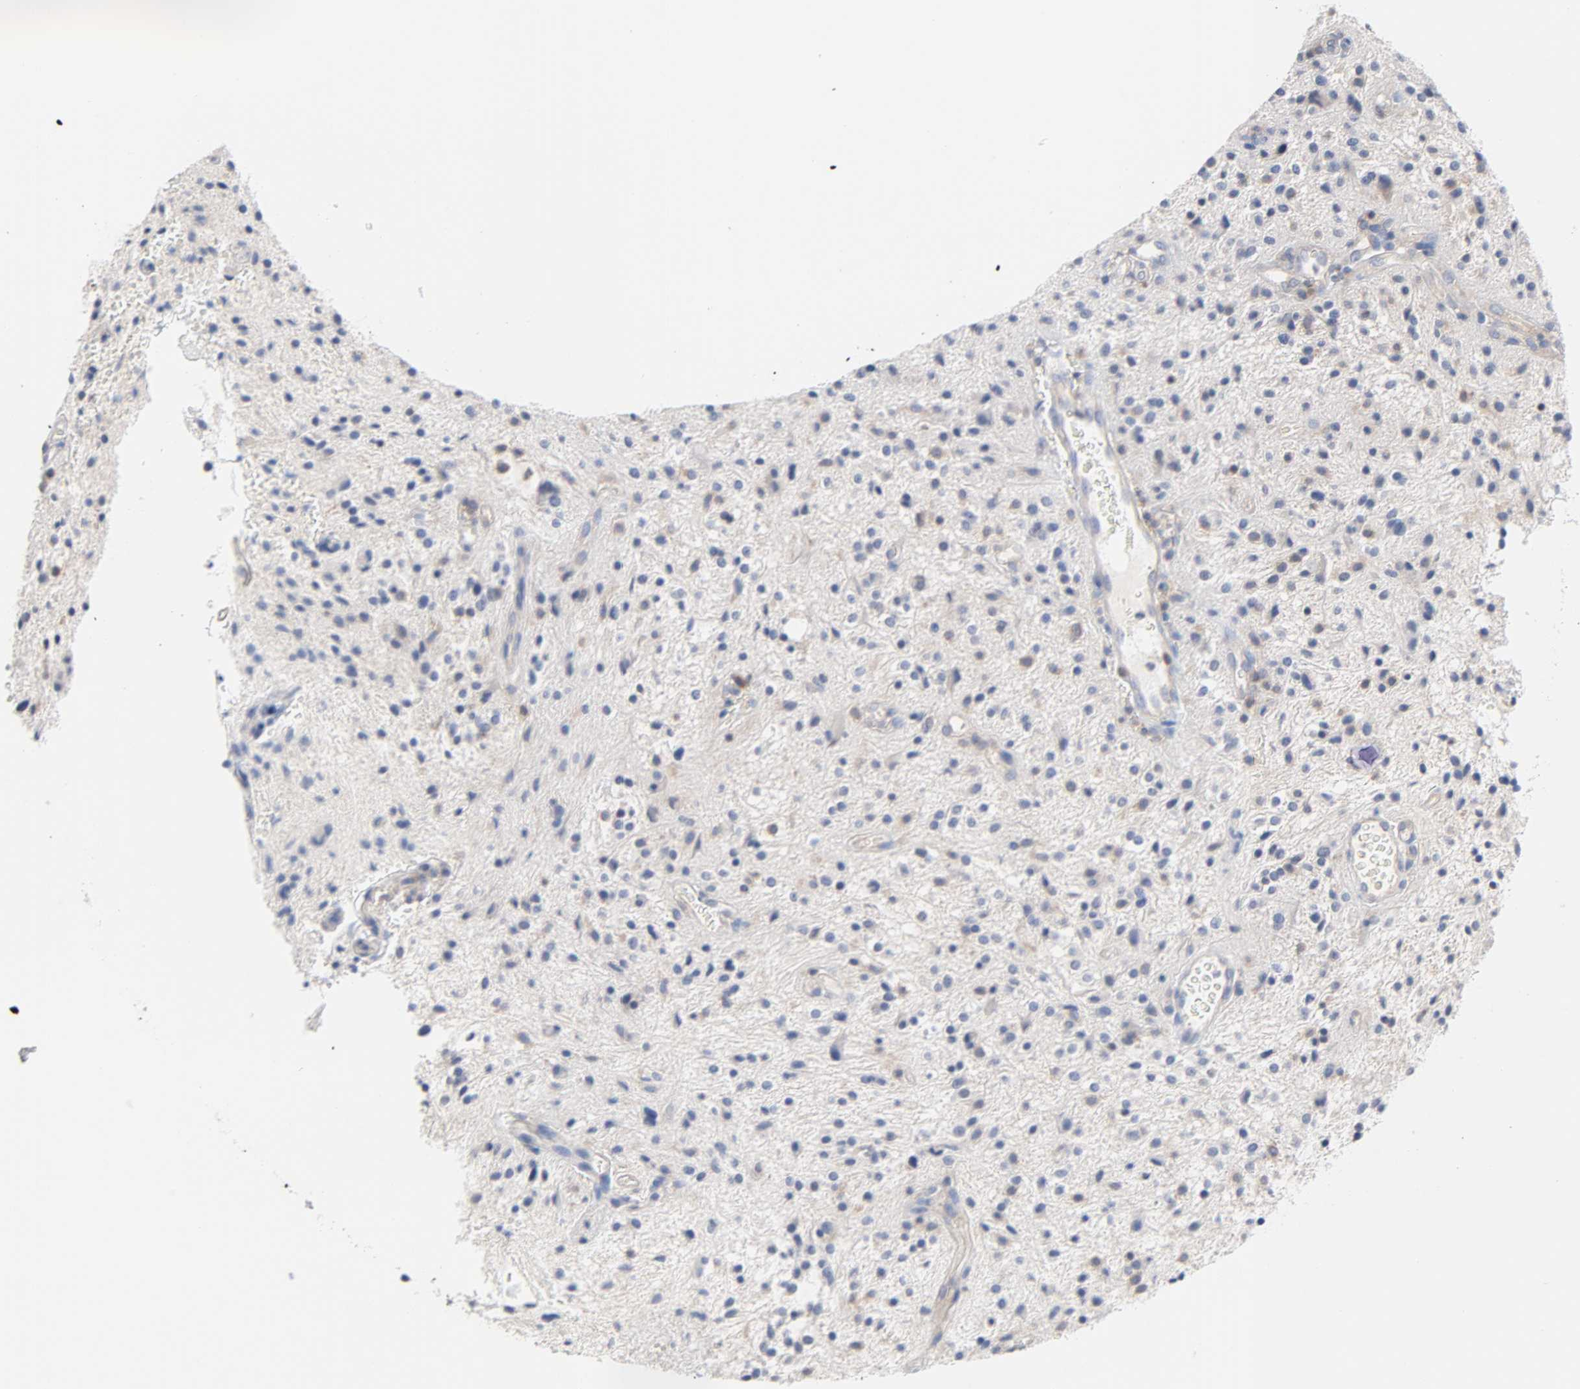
{"staining": {"intensity": "negative", "quantity": "none", "location": "none"}, "tissue": "glioma", "cell_type": "Tumor cells", "image_type": "cancer", "snomed": [{"axis": "morphology", "description": "Glioma, malignant, NOS"}, {"axis": "topography", "description": "Cerebellum"}], "caption": "An image of human malignant glioma is negative for staining in tumor cells.", "gene": "MALT1", "patient": {"sex": "female", "age": 10}}